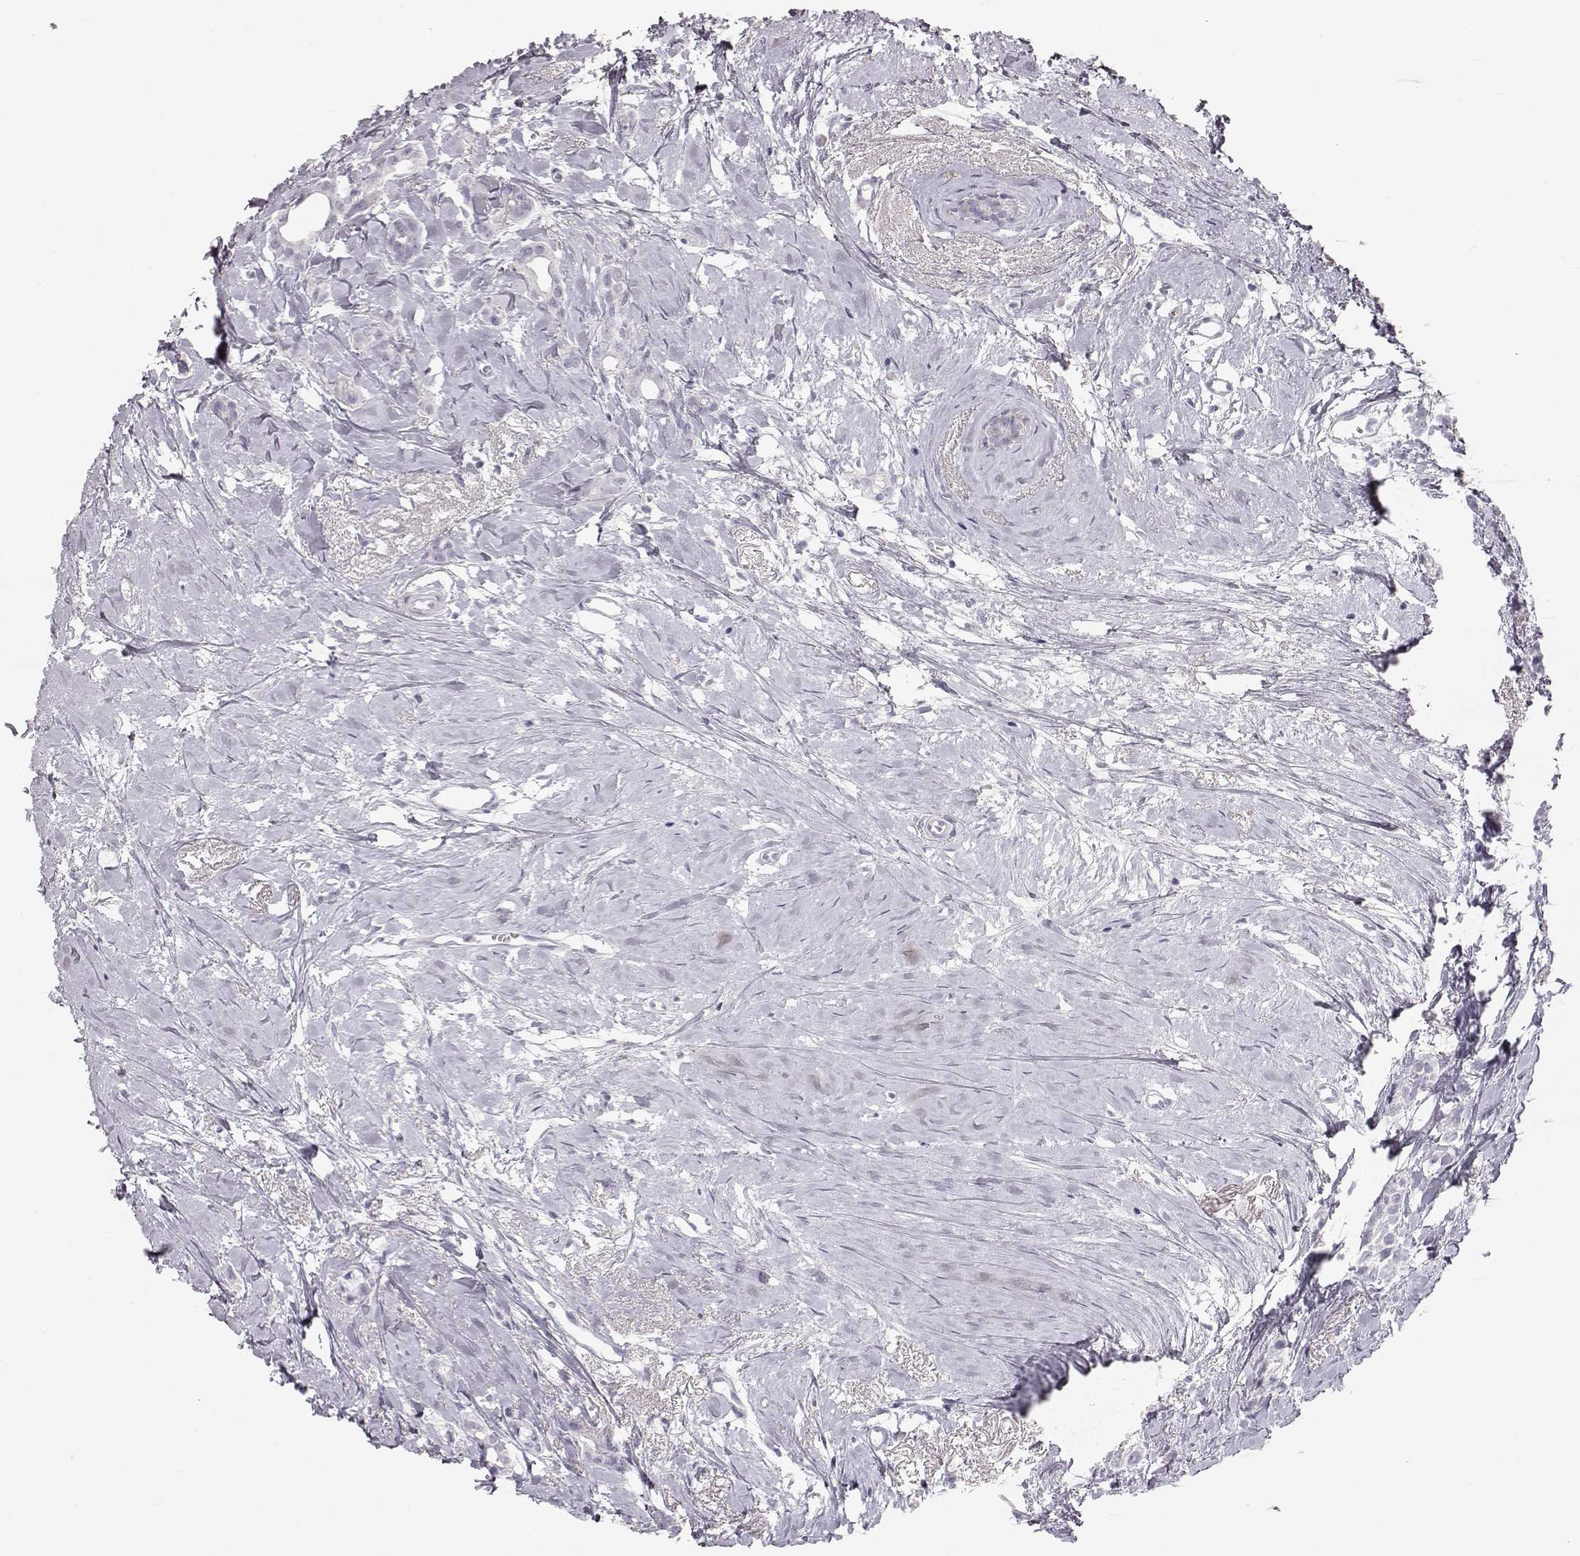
{"staining": {"intensity": "negative", "quantity": "none", "location": "none"}, "tissue": "breast cancer", "cell_type": "Tumor cells", "image_type": "cancer", "snomed": [{"axis": "morphology", "description": "Duct carcinoma"}, {"axis": "topography", "description": "Breast"}], "caption": "A high-resolution micrograph shows immunohistochemistry (IHC) staining of breast infiltrating ductal carcinoma, which reveals no significant staining in tumor cells.", "gene": "KRT33A", "patient": {"sex": "female", "age": 40}}